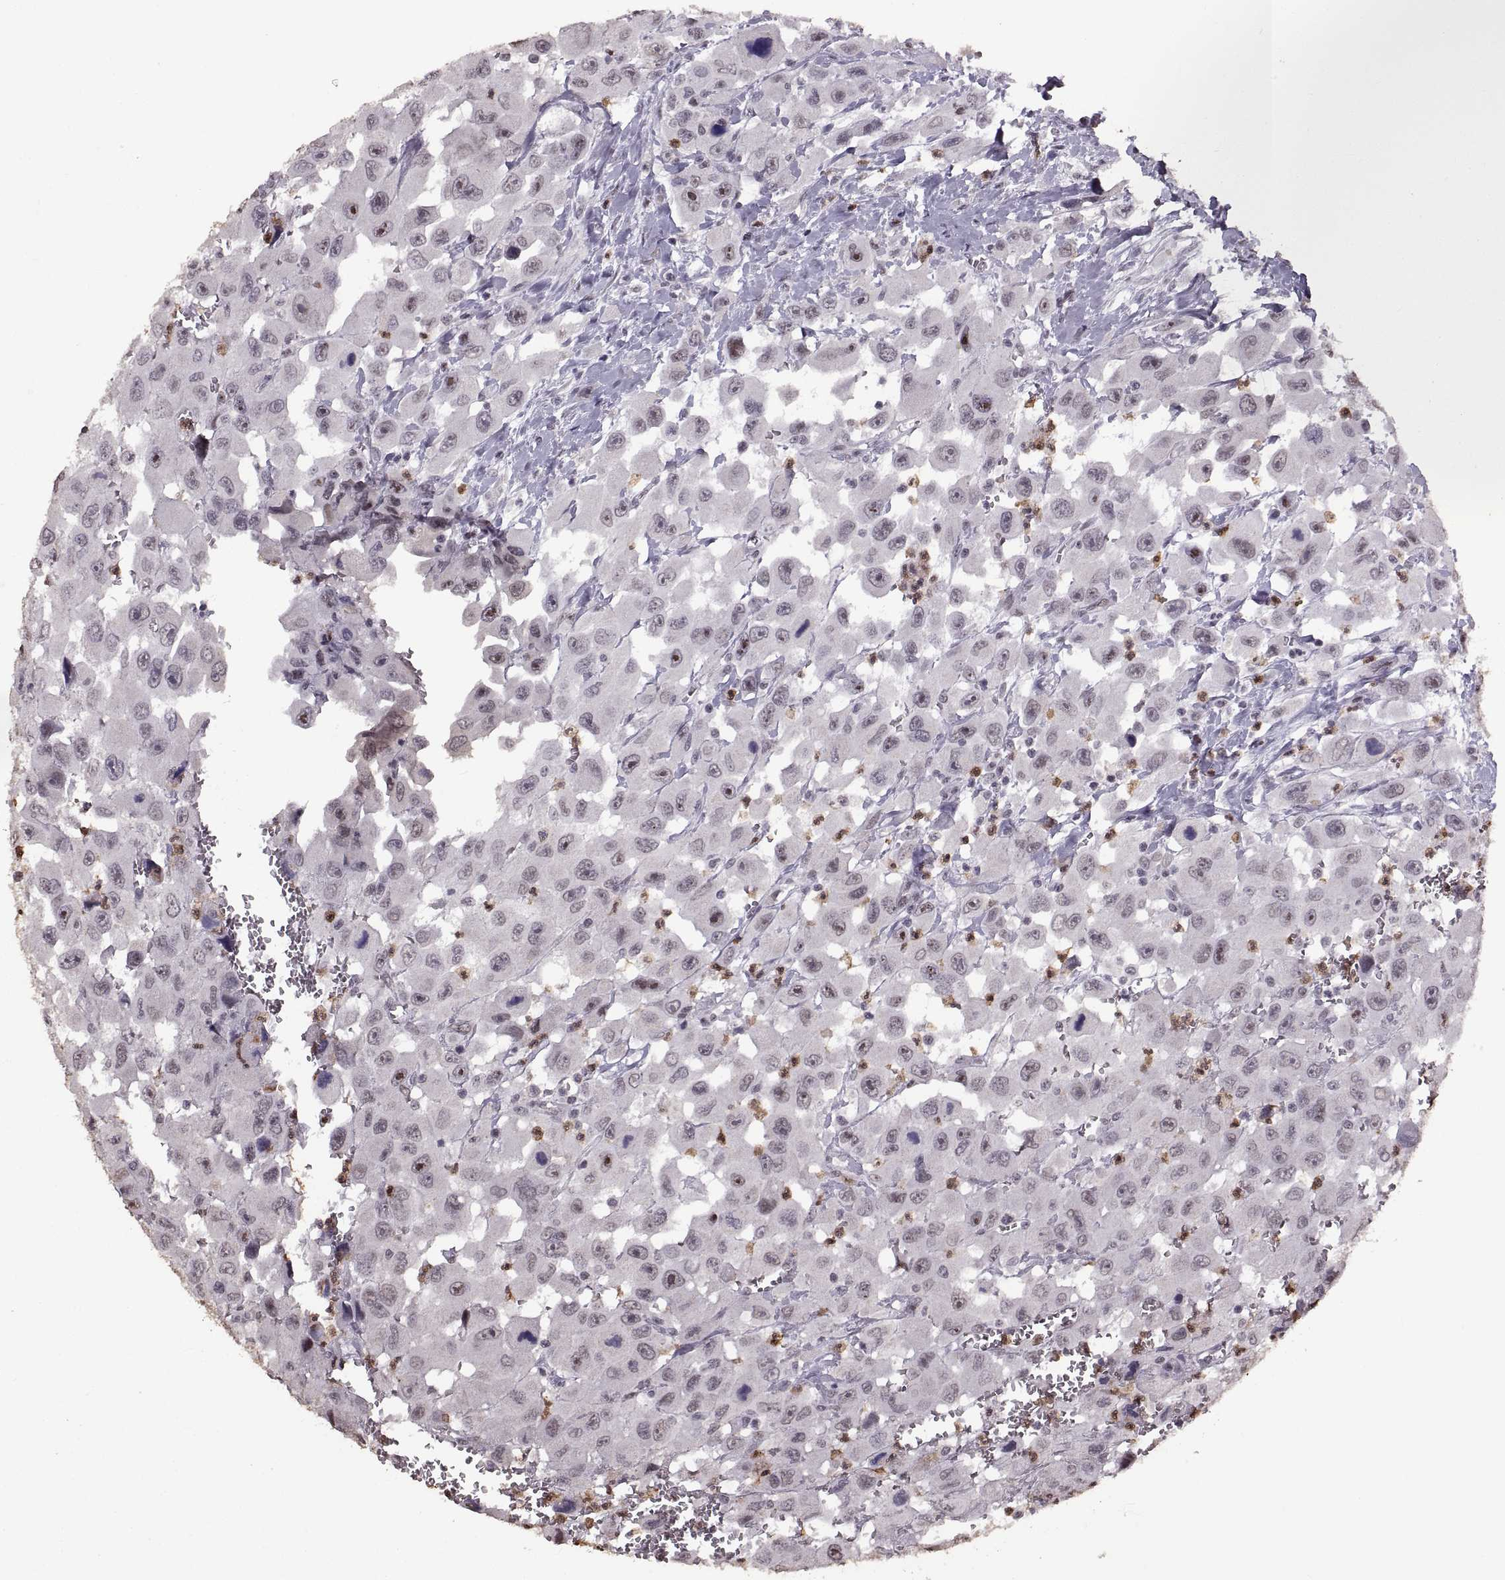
{"staining": {"intensity": "moderate", "quantity": "<25%", "location": "nuclear"}, "tissue": "head and neck cancer", "cell_type": "Tumor cells", "image_type": "cancer", "snomed": [{"axis": "morphology", "description": "Squamous cell carcinoma, NOS"}, {"axis": "morphology", "description": "Squamous cell carcinoma, metastatic, NOS"}, {"axis": "topography", "description": "Oral tissue"}, {"axis": "topography", "description": "Head-Neck"}], "caption": "The immunohistochemical stain shows moderate nuclear staining in tumor cells of head and neck squamous cell carcinoma tissue. The staining was performed using DAB to visualize the protein expression in brown, while the nuclei were stained in blue with hematoxylin (Magnification: 20x).", "gene": "PALS1", "patient": {"sex": "female", "age": 85}}